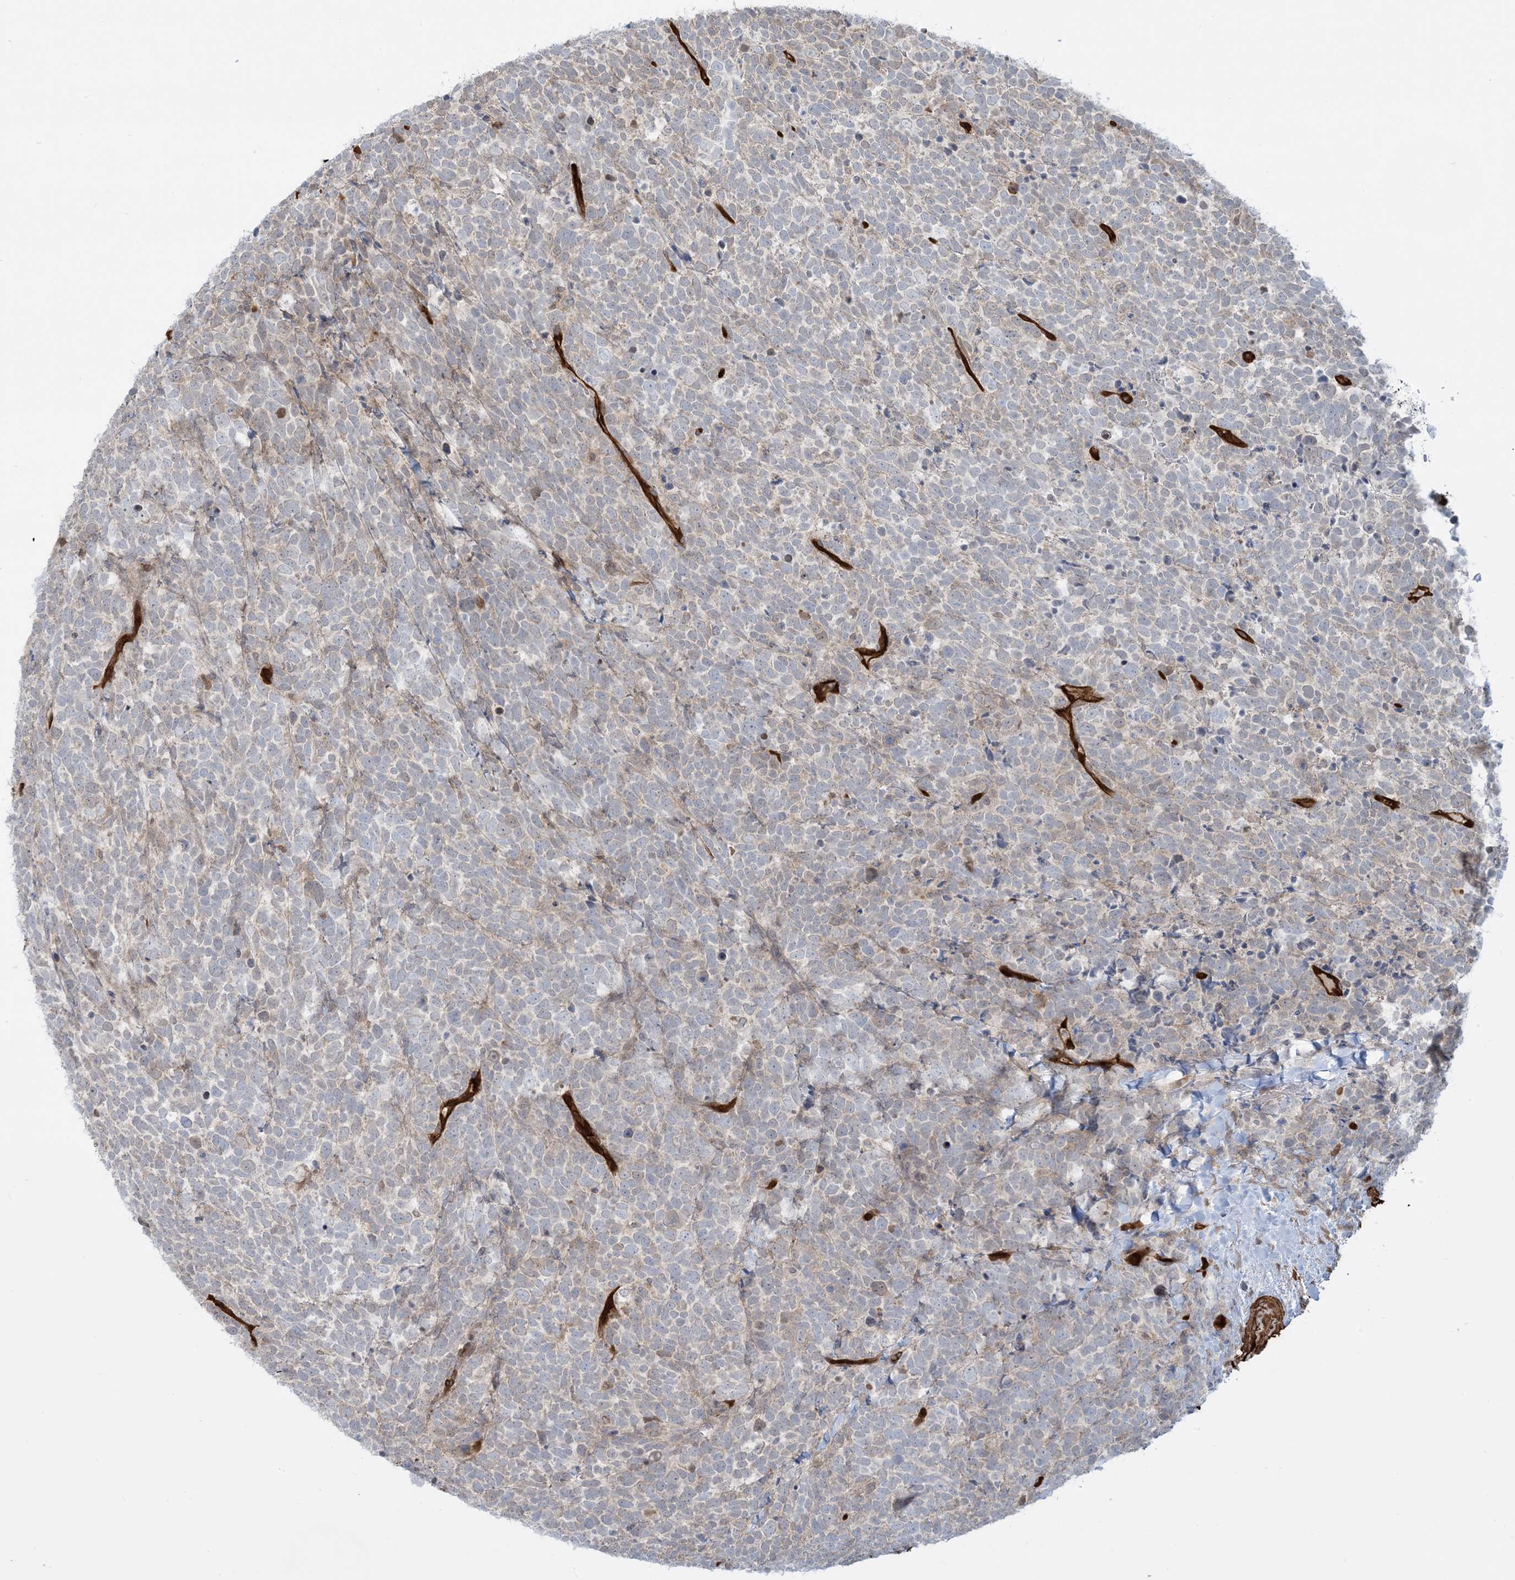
{"staining": {"intensity": "negative", "quantity": "none", "location": "none"}, "tissue": "urothelial cancer", "cell_type": "Tumor cells", "image_type": "cancer", "snomed": [{"axis": "morphology", "description": "Urothelial carcinoma, High grade"}, {"axis": "topography", "description": "Urinary bladder"}], "caption": "Tumor cells show no significant positivity in high-grade urothelial carcinoma. (Brightfield microscopy of DAB (3,3'-diaminobenzidine) IHC at high magnification).", "gene": "PPM1F", "patient": {"sex": "female", "age": 82}}